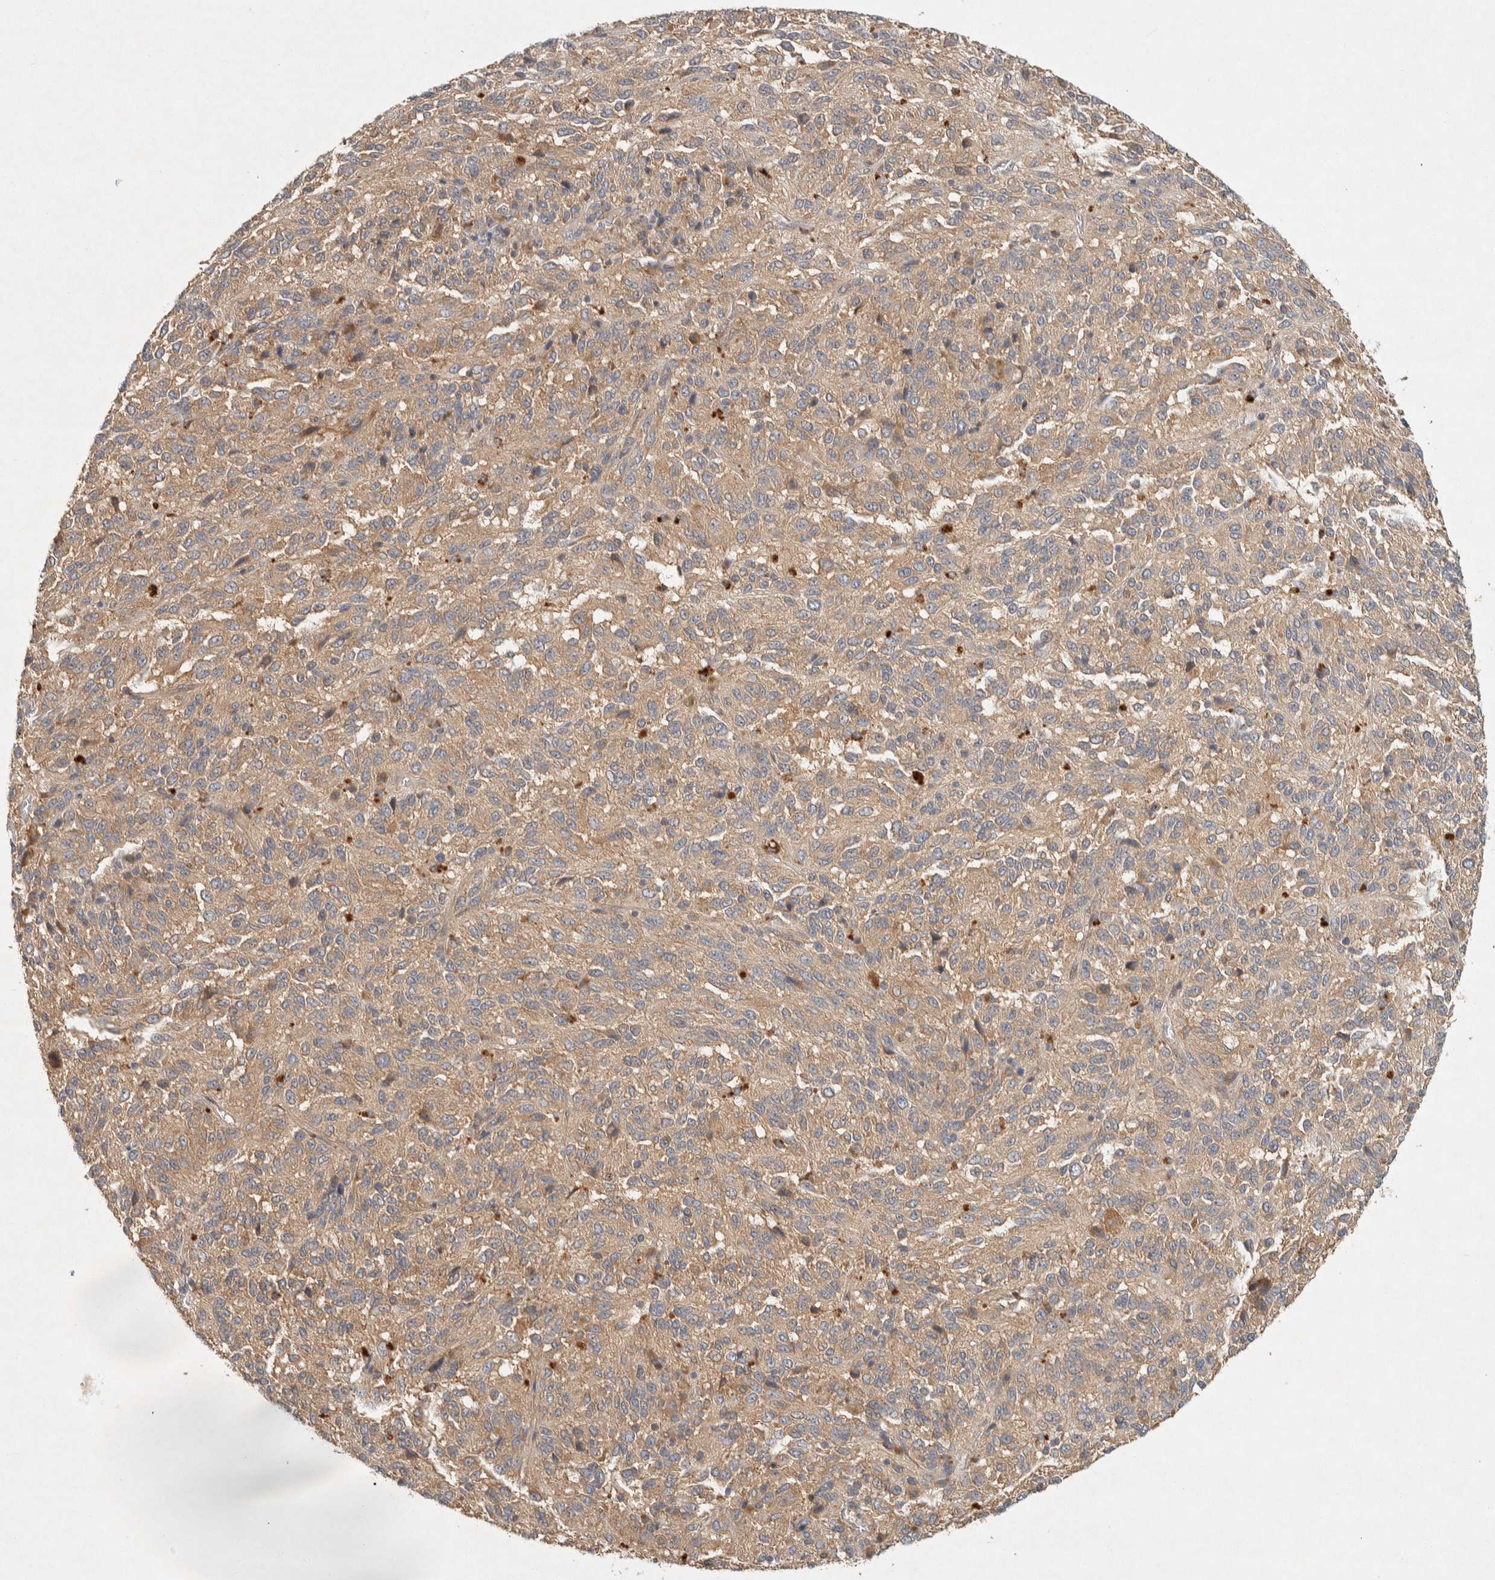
{"staining": {"intensity": "weak", "quantity": ">75%", "location": "cytoplasmic/membranous"}, "tissue": "melanoma", "cell_type": "Tumor cells", "image_type": "cancer", "snomed": [{"axis": "morphology", "description": "Malignant melanoma, Metastatic site"}, {"axis": "topography", "description": "Lung"}], "caption": "Human malignant melanoma (metastatic site) stained for a protein (brown) displays weak cytoplasmic/membranous positive positivity in approximately >75% of tumor cells.", "gene": "PXK", "patient": {"sex": "male", "age": 64}}